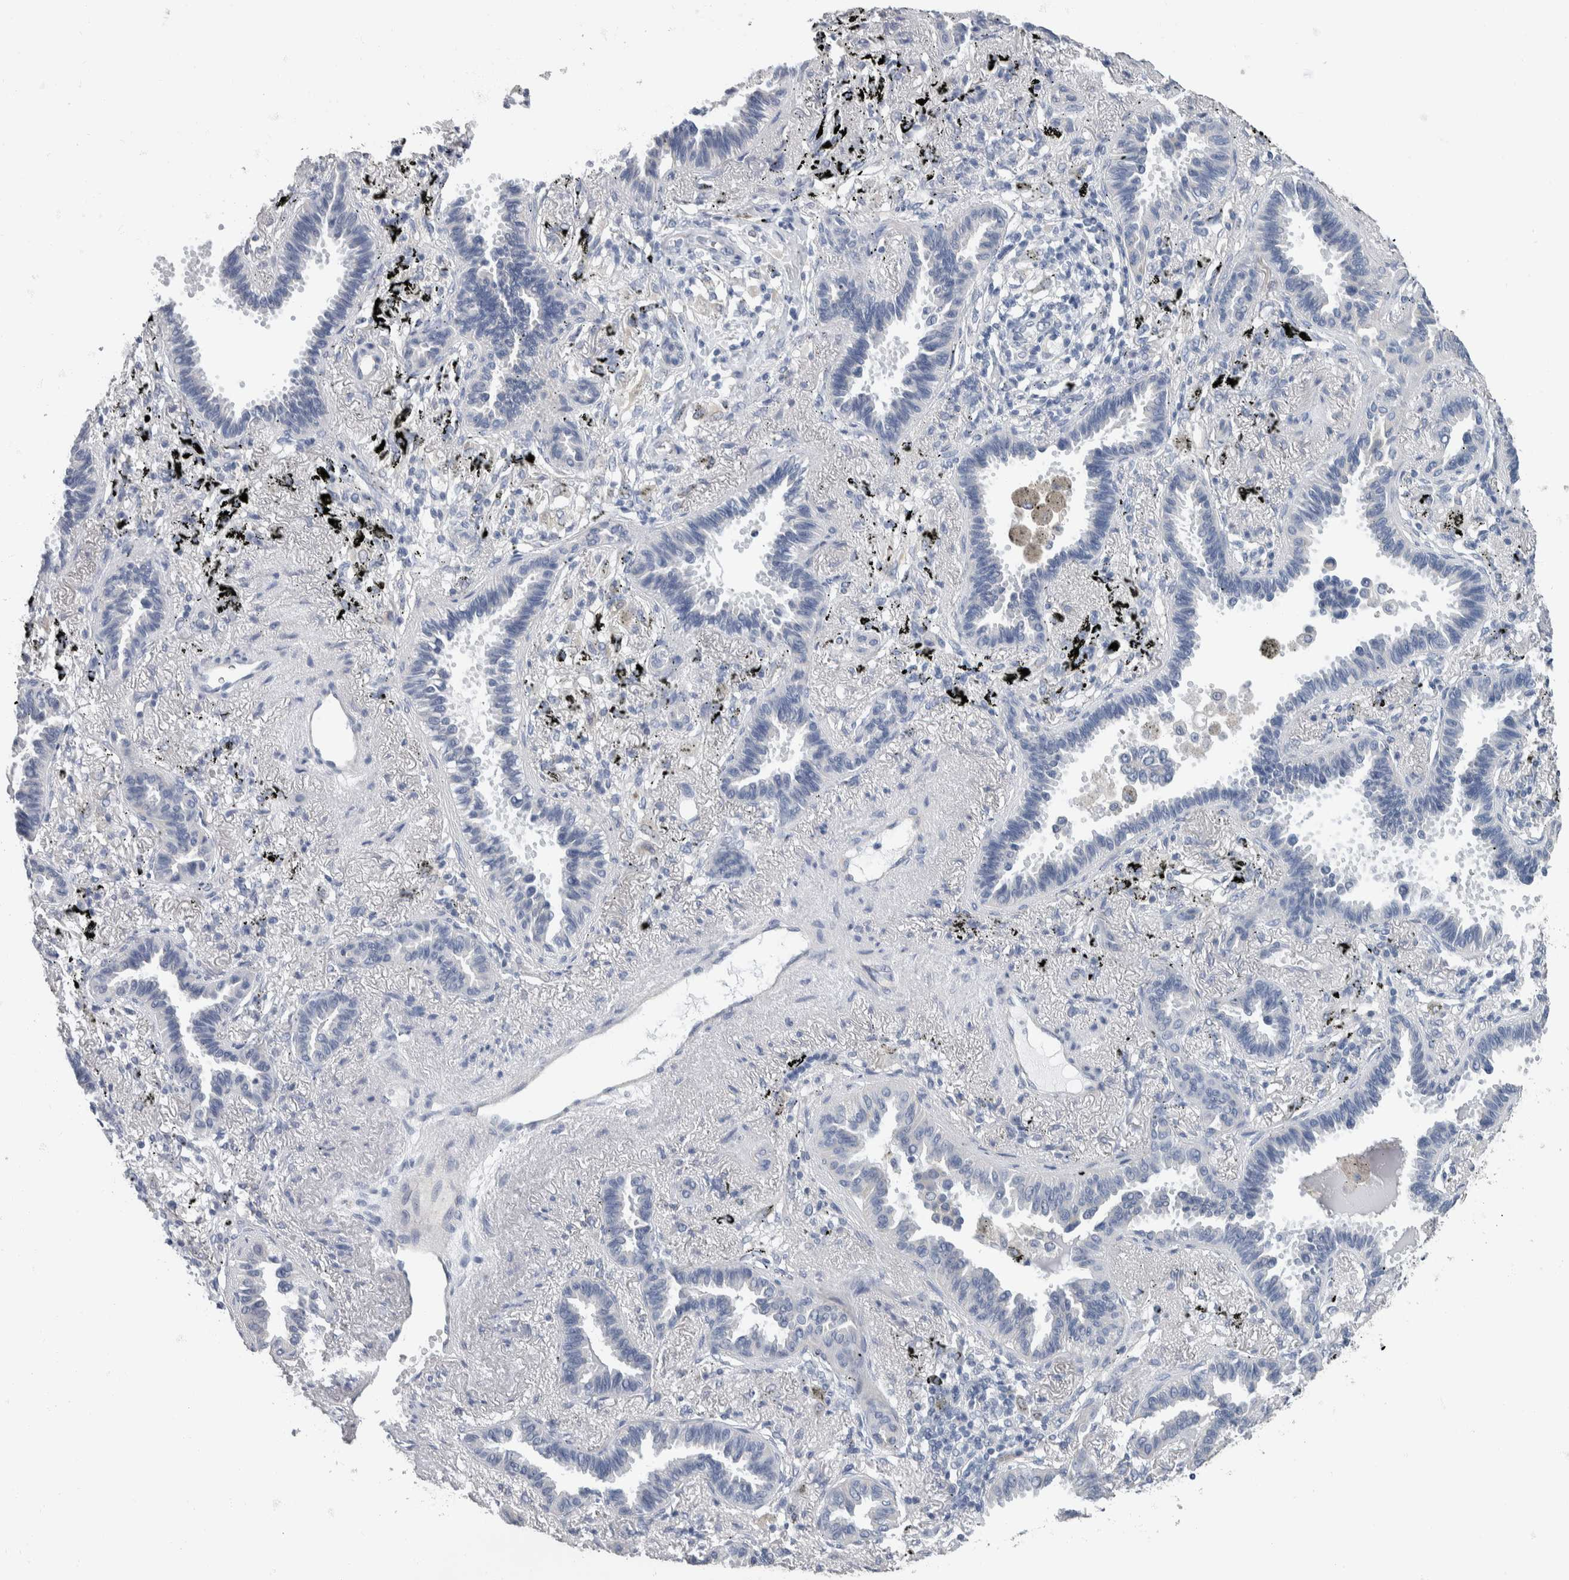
{"staining": {"intensity": "negative", "quantity": "none", "location": "none"}, "tissue": "lung cancer", "cell_type": "Tumor cells", "image_type": "cancer", "snomed": [{"axis": "morphology", "description": "Adenocarcinoma, NOS"}, {"axis": "topography", "description": "Lung"}], "caption": "Human lung adenocarcinoma stained for a protein using IHC shows no positivity in tumor cells.", "gene": "NEFM", "patient": {"sex": "male", "age": 59}}